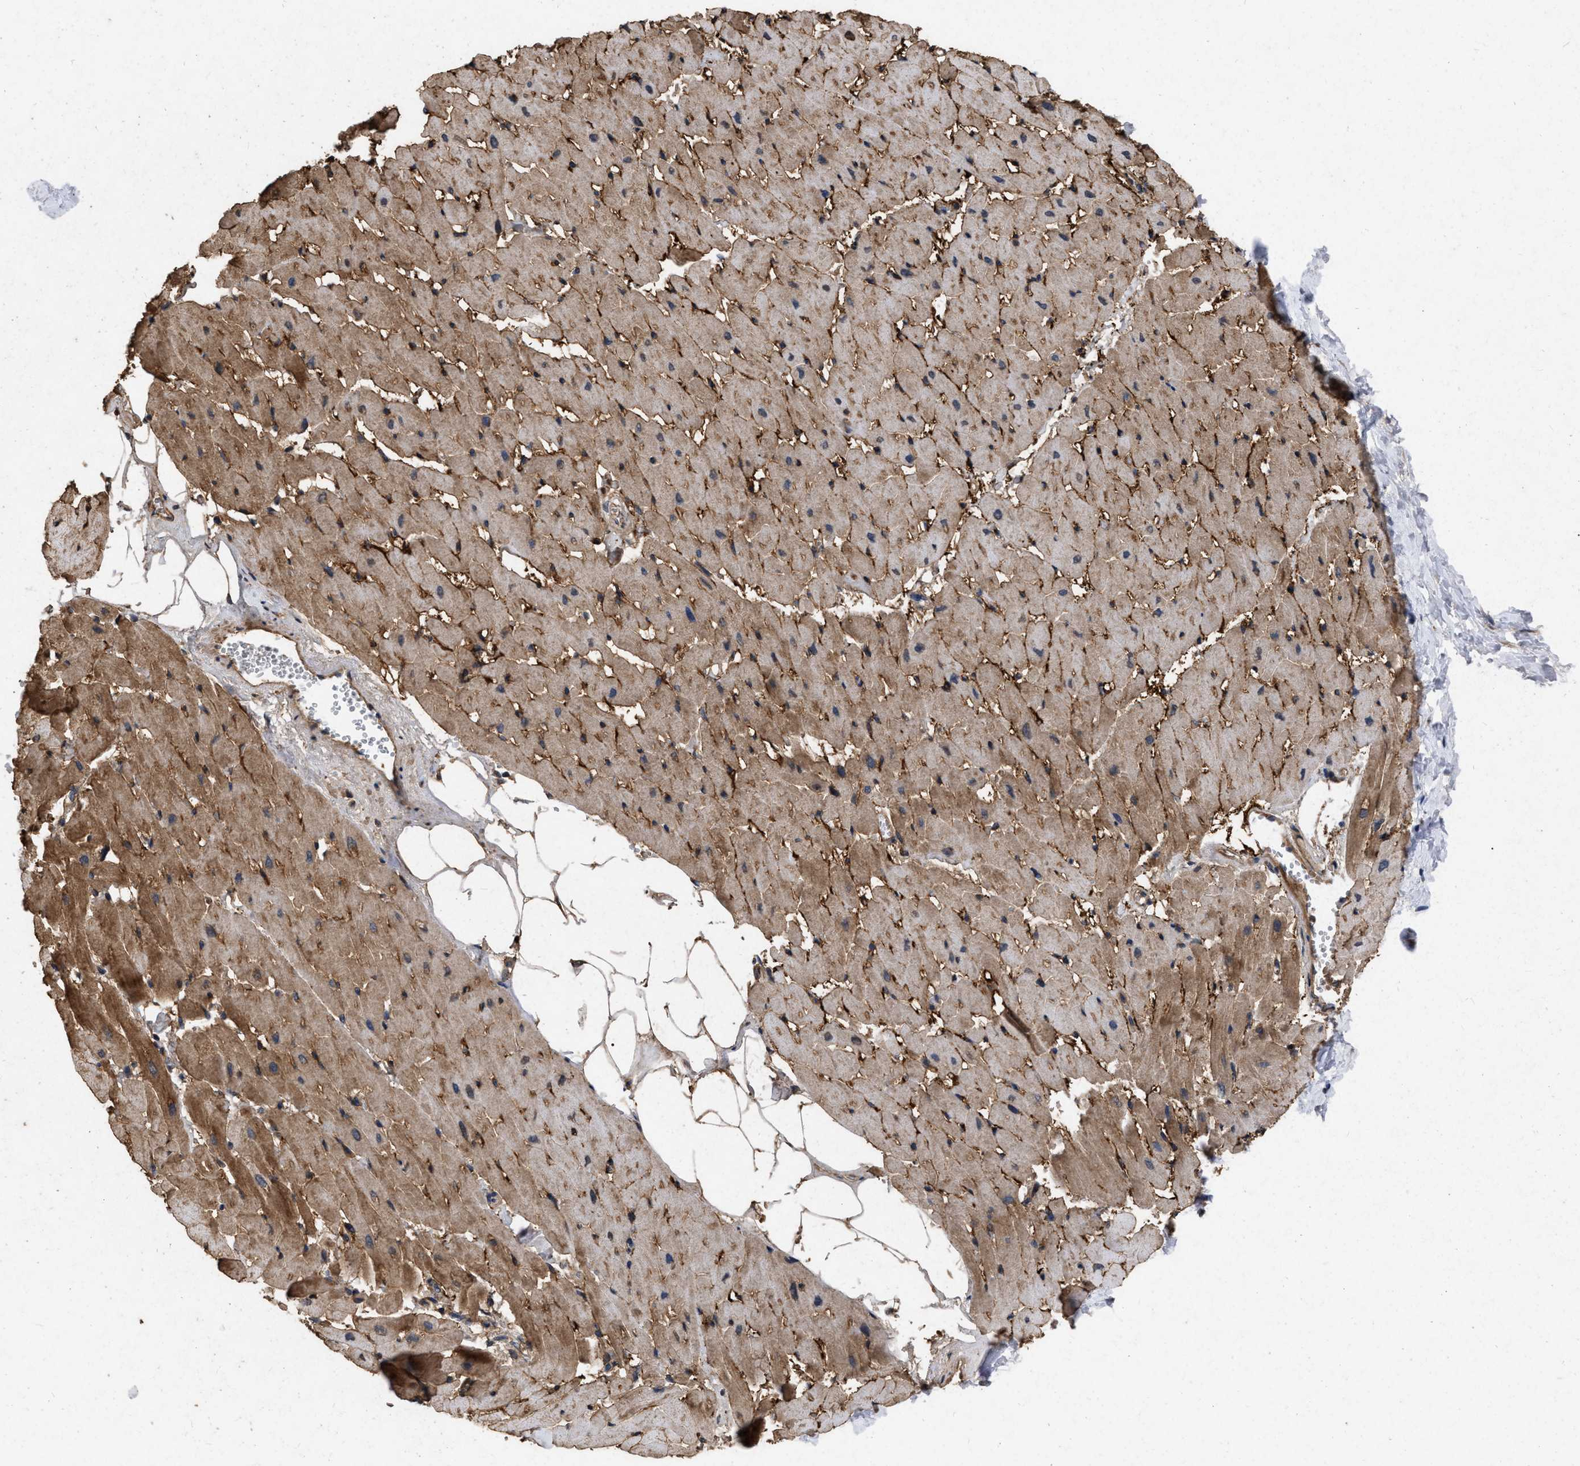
{"staining": {"intensity": "moderate", "quantity": "25%-75%", "location": "cytoplasmic/membranous"}, "tissue": "heart muscle", "cell_type": "Cardiomyocytes", "image_type": "normal", "snomed": [{"axis": "morphology", "description": "Normal tissue, NOS"}, {"axis": "topography", "description": "Heart"}], "caption": "Protein analysis of normal heart muscle reveals moderate cytoplasmic/membranous positivity in approximately 25%-75% of cardiomyocytes.", "gene": "CDKN2C", "patient": {"sex": "female", "age": 19}}